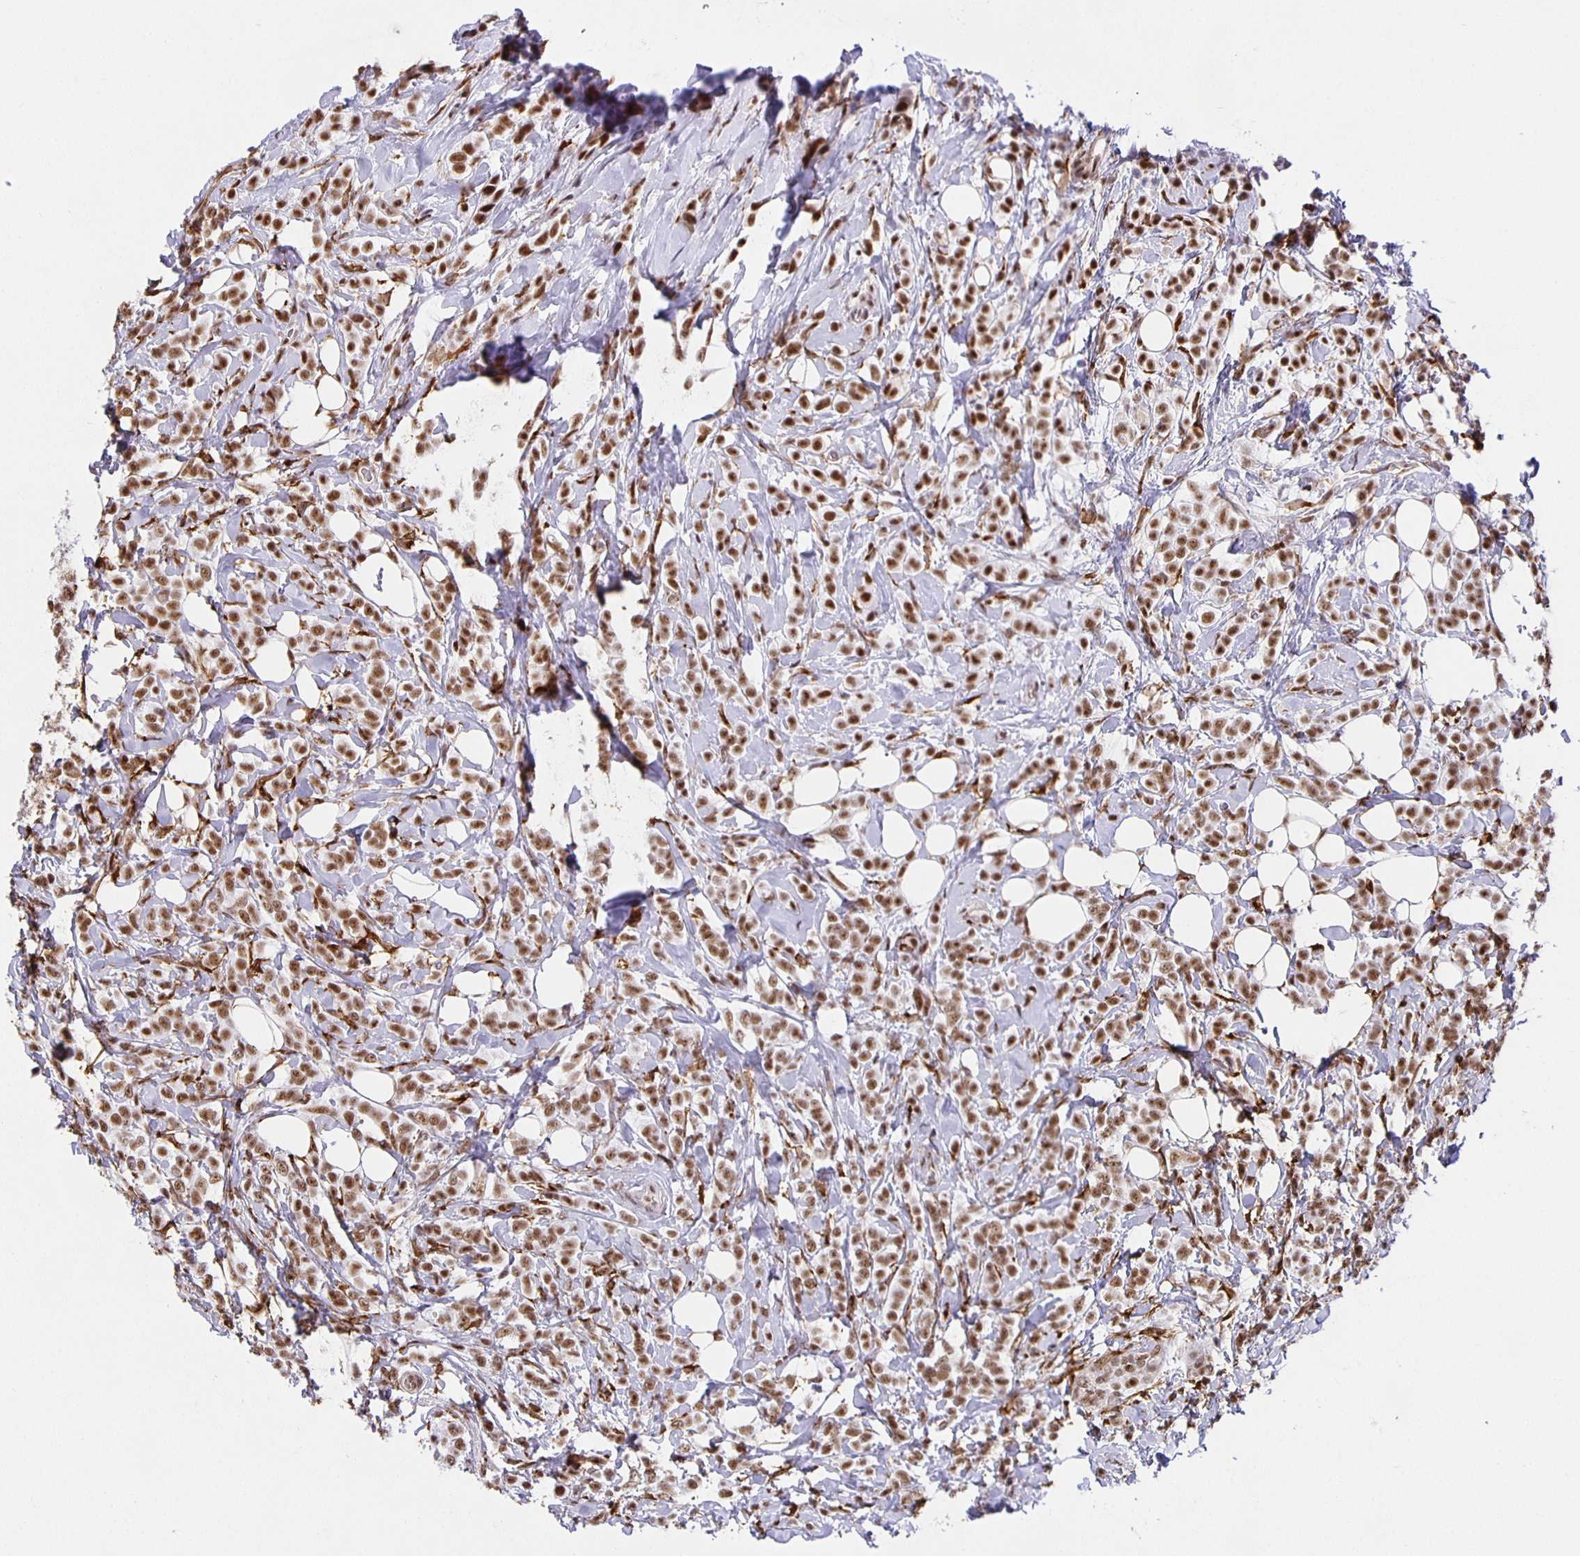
{"staining": {"intensity": "moderate", "quantity": ">75%", "location": "nuclear"}, "tissue": "breast cancer", "cell_type": "Tumor cells", "image_type": "cancer", "snomed": [{"axis": "morphology", "description": "Lobular carcinoma"}, {"axis": "topography", "description": "Breast"}], "caption": "Breast lobular carcinoma stained for a protein (brown) reveals moderate nuclear positive staining in about >75% of tumor cells.", "gene": "ZRANB2", "patient": {"sex": "female", "age": 49}}